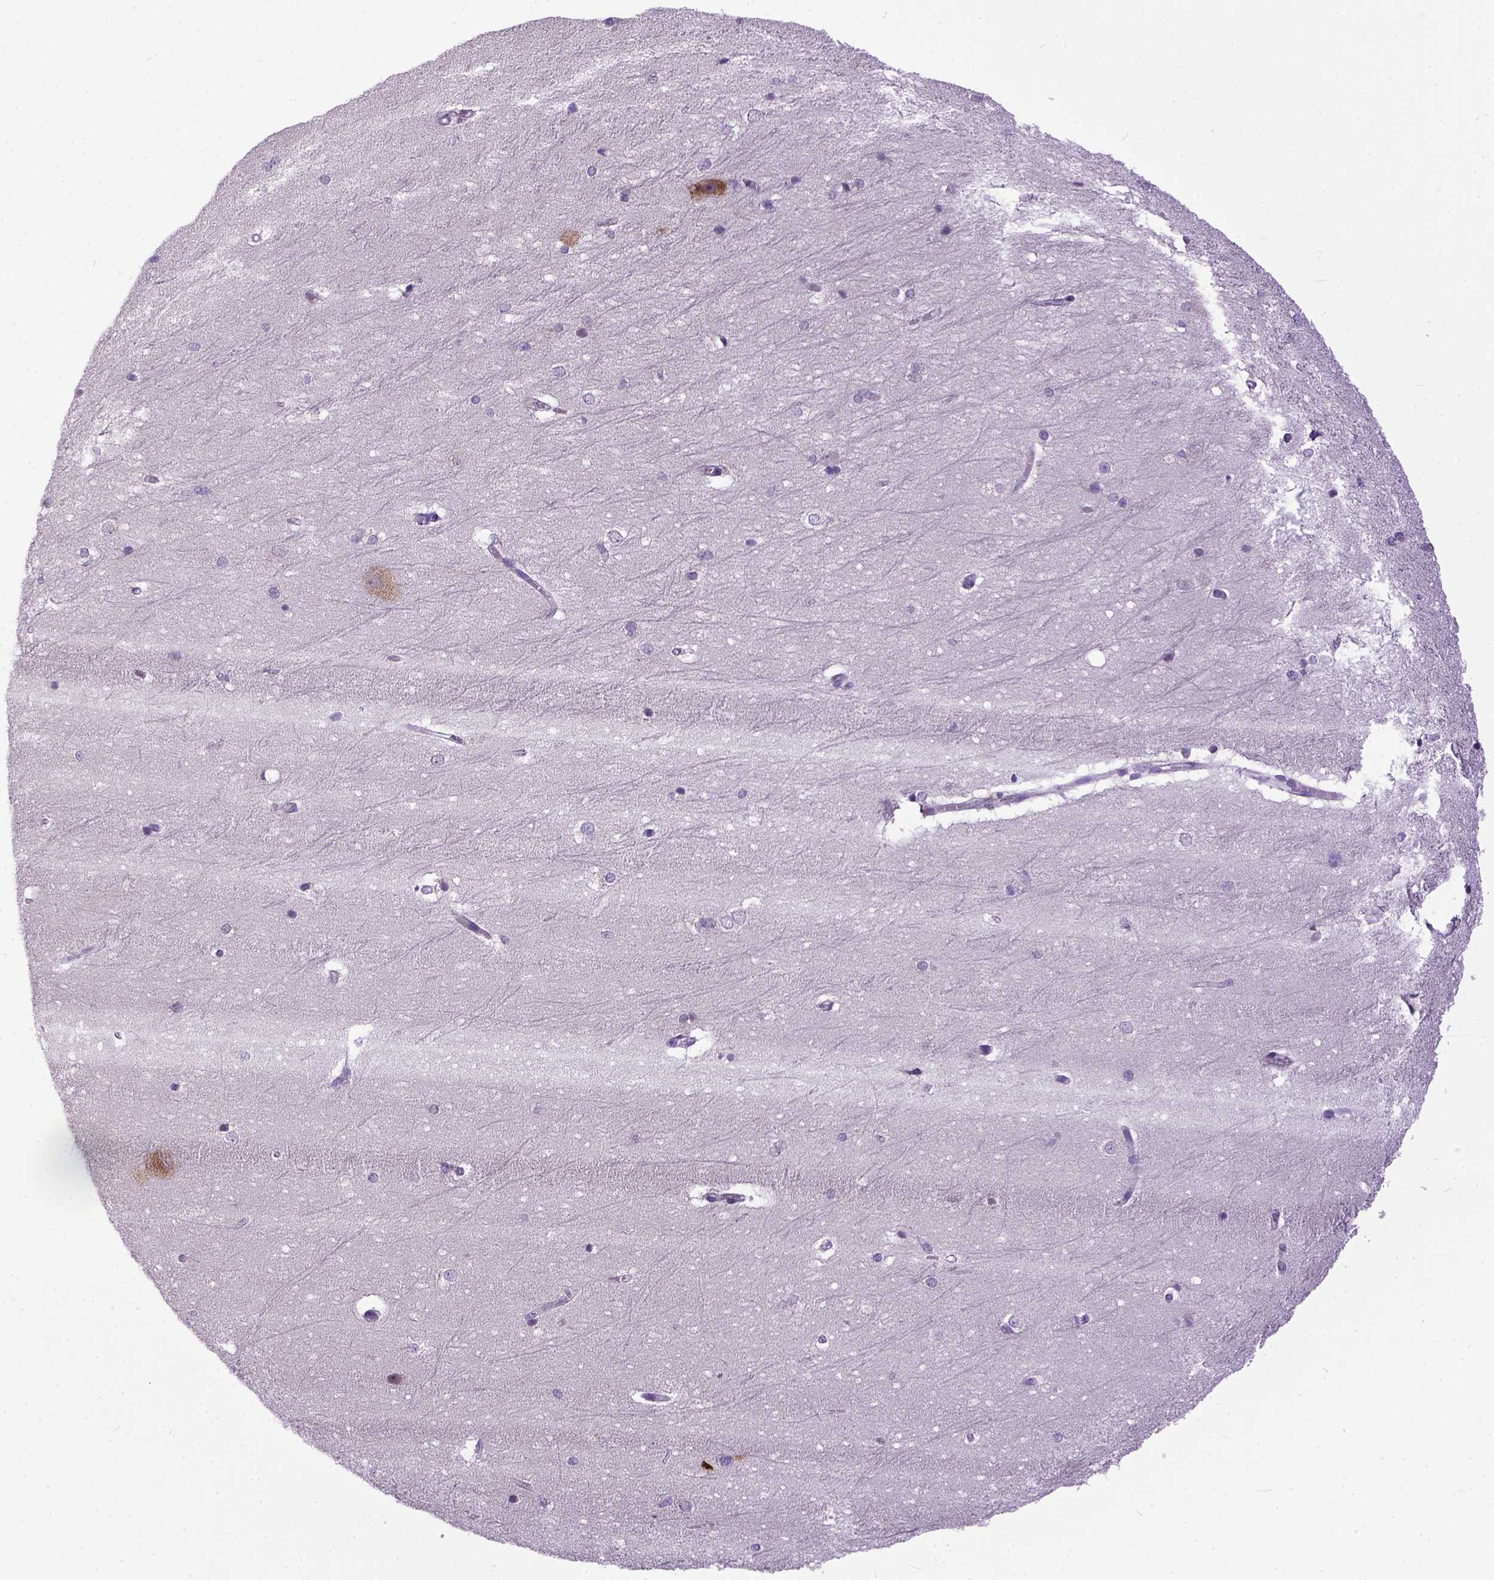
{"staining": {"intensity": "negative", "quantity": "none", "location": "none"}, "tissue": "hippocampus", "cell_type": "Glial cells", "image_type": "normal", "snomed": [{"axis": "morphology", "description": "Normal tissue, NOS"}, {"axis": "topography", "description": "Cerebral cortex"}, {"axis": "topography", "description": "Hippocampus"}], "caption": "Glial cells are negative for brown protein staining in normal hippocampus. Nuclei are stained in blue.", "gene": "NEK5", "patient": {"sex": "female", "age": 19}}